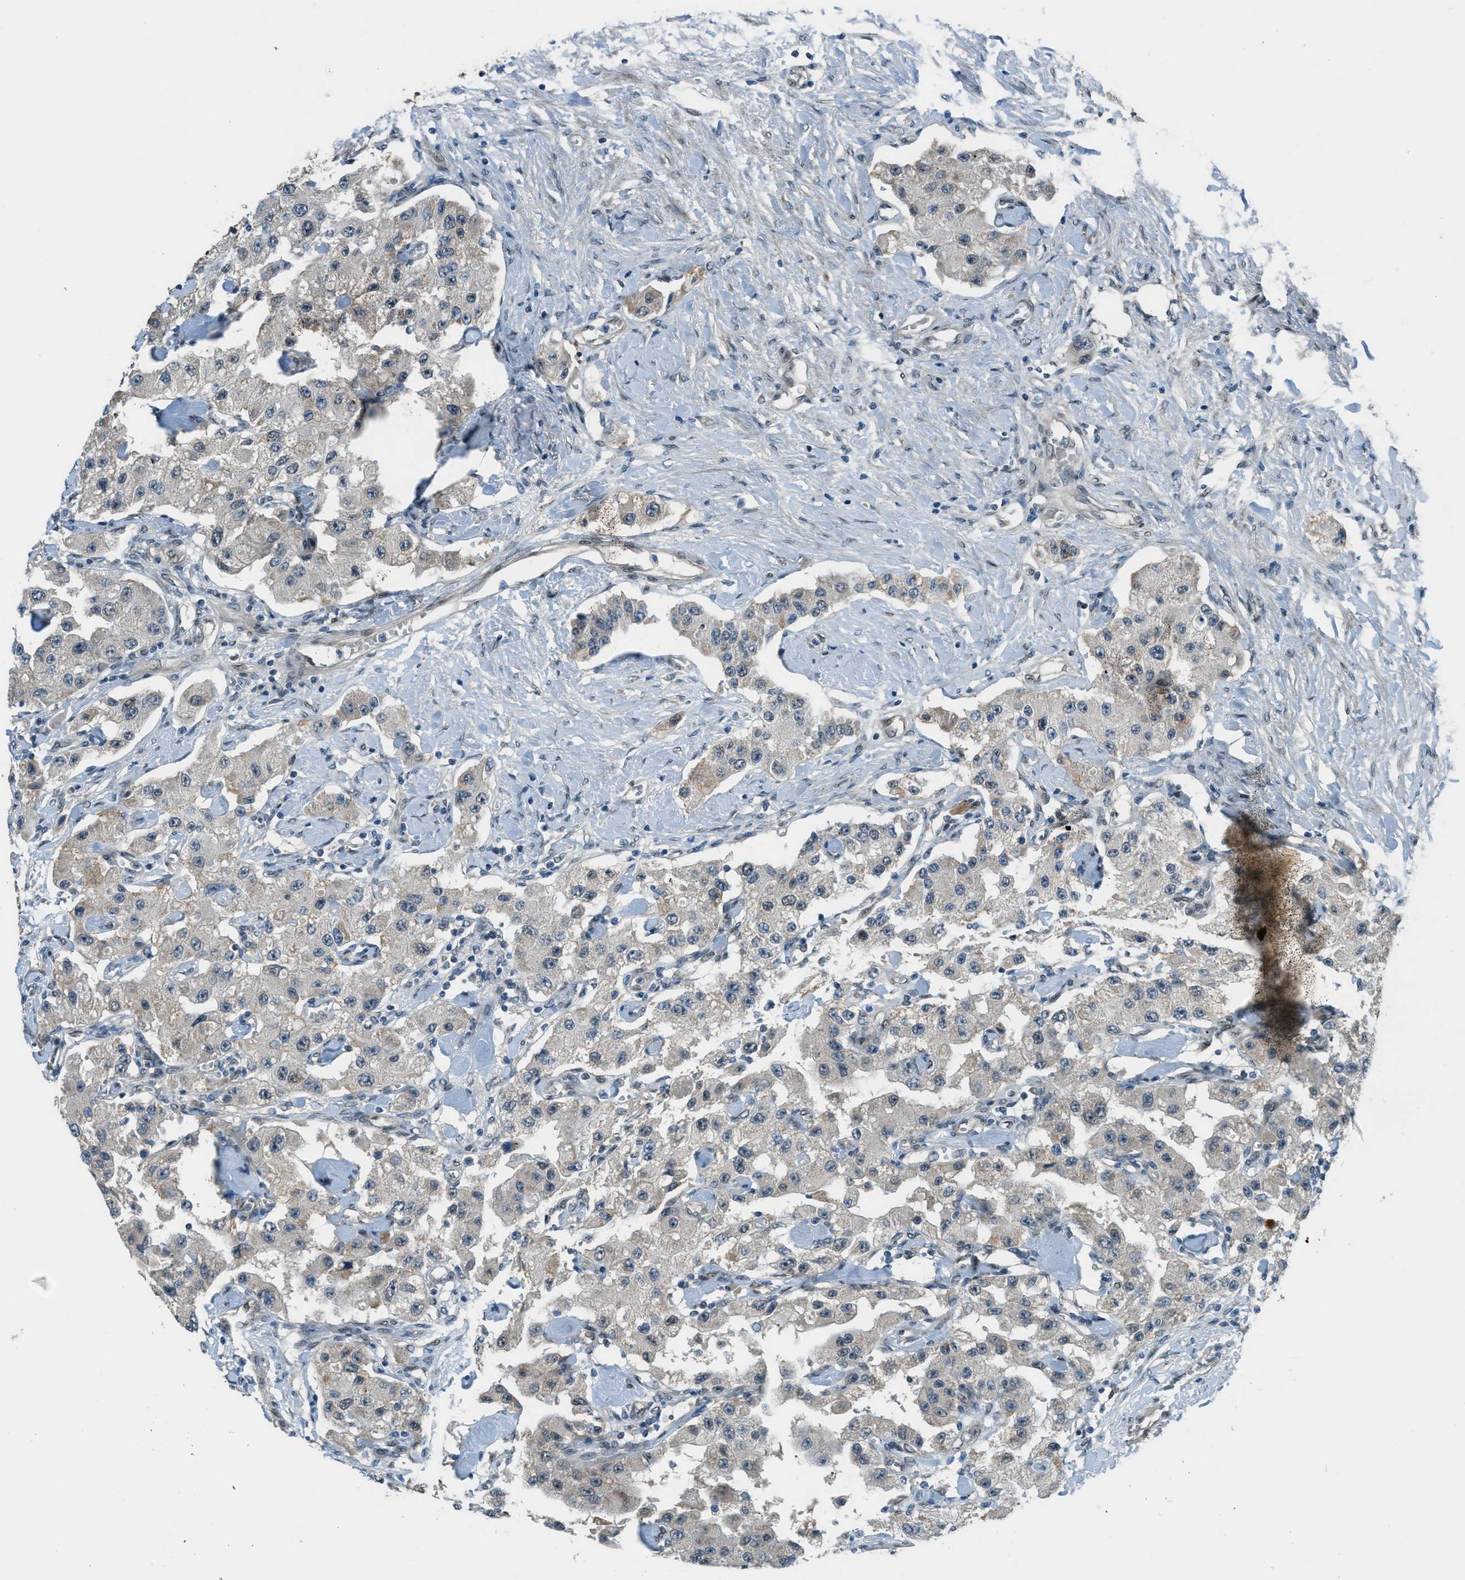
{"staining": {"intensity": "negative", "quantity": "none", "location": "none"}, "tissue": "carcinoid", "cell_type": "Tumor cells", "image_type": "cancer", "snomed": [{"axis": "morphology", "description": "Carcinoid, malignant, NOS"}, {"axis": "topography", "description": "Pancreas"}], "caption": "This micrograph is of malignant carcinoid stained with IHC to label a protein in brown with the nuclei are counter-stained blue. There is no staining in tumor cells.", "gene": "NPEPL1", "patient": {"sex": "male", "age": 41}}